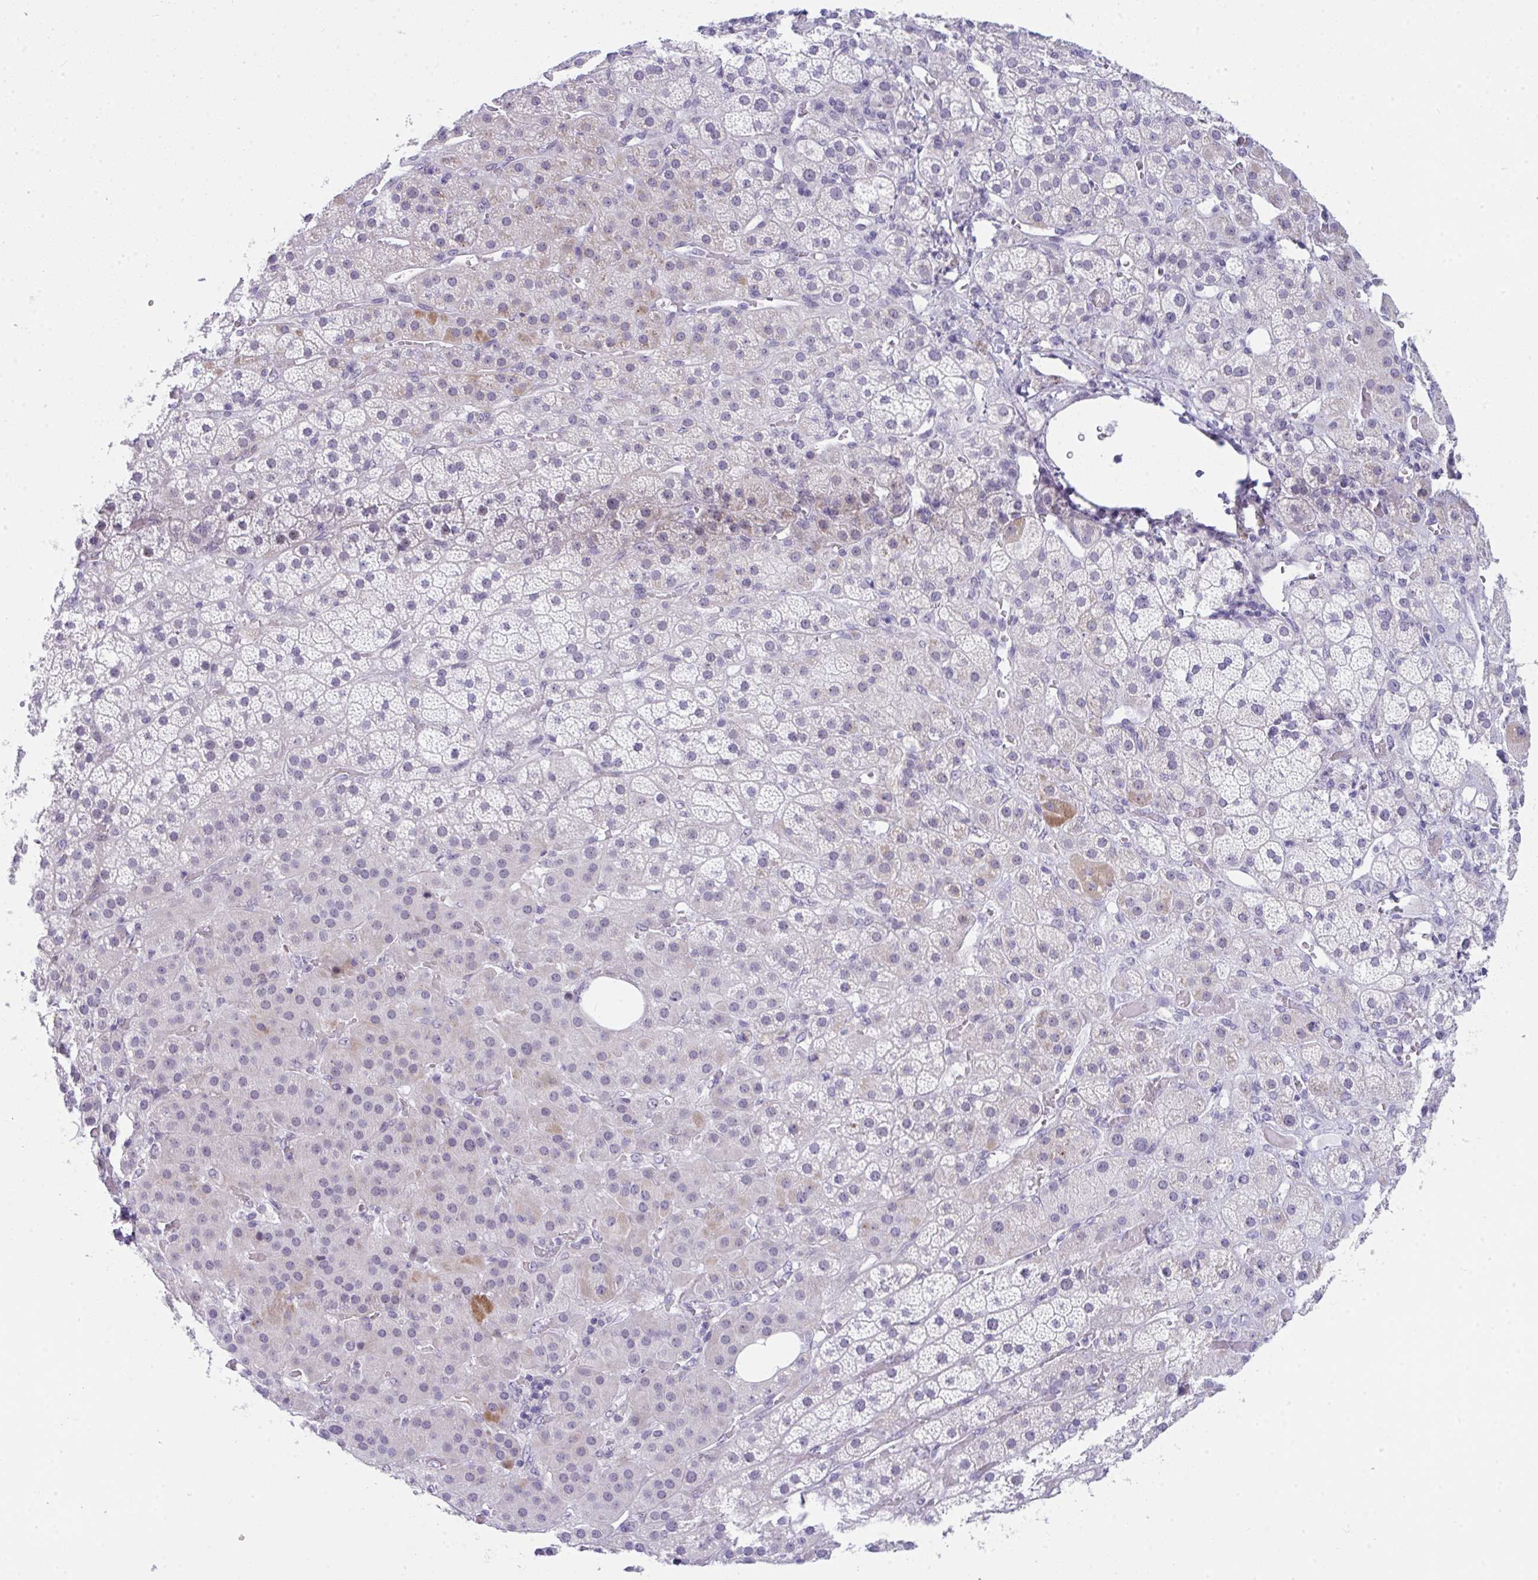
{"staining": {"intensity": "weak", "quantity": "<25%", "location": "cytoplasmic/membranous"}, "tissue": "adrenal gland", "cell_type": "Glandular cells", "image_type": "normal", "snomed": [{"axis": "morphology", "description": "Normal tissue, NOS"}, {"axis": "topography", "description": "Adrenal gland"}], "caption": "Immunohistochemical staining of unremarkable human adrenal gland displays no significant expression in glandular cells. (DAB (3,3'-diaminobenzidine) IHC, high magnification).", "gene": "CDK13", "patient": {"sex": "male", "age": 57}}